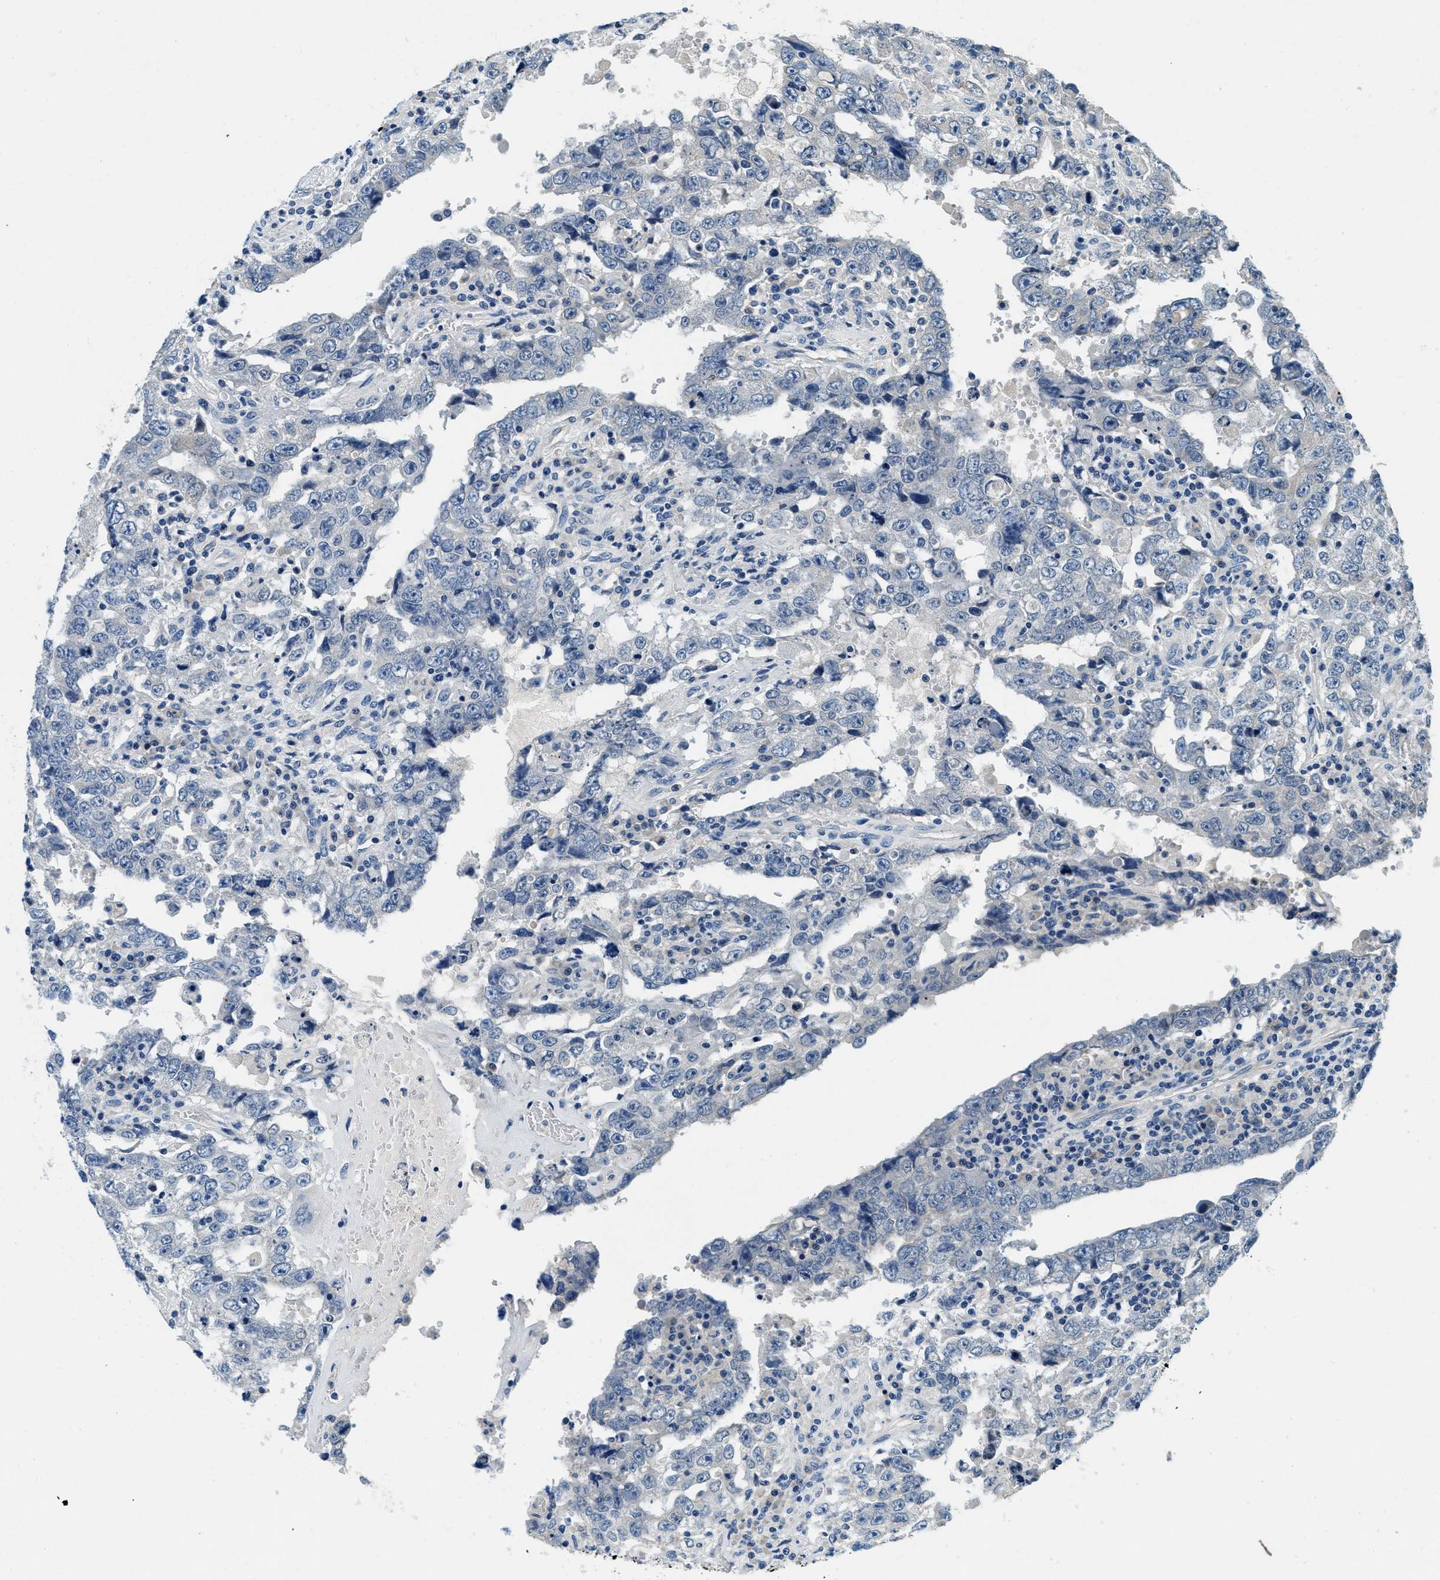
{"staining": {"intensity": "negative", "quantity": "none", "location": "none"}, "tissue": "testis cancer", "cell_type": "Tumor cells", "image_type": "cancer", "snomed": [{"axis": "morphology", "description": "Carcinoma, Embryonal, NOS"}, {"axis": "topography", "description": "Testis"}], "caption": "Photomicrograph shows no significant protein positivity in tumor cells of testis cancer. (DAB (3,3'-diaminobenzidine) immunohistochemistry with hematoxylin counter stain).", "gene": "ALDH3A2", "patient": {"sex": "male", "age": 26}}